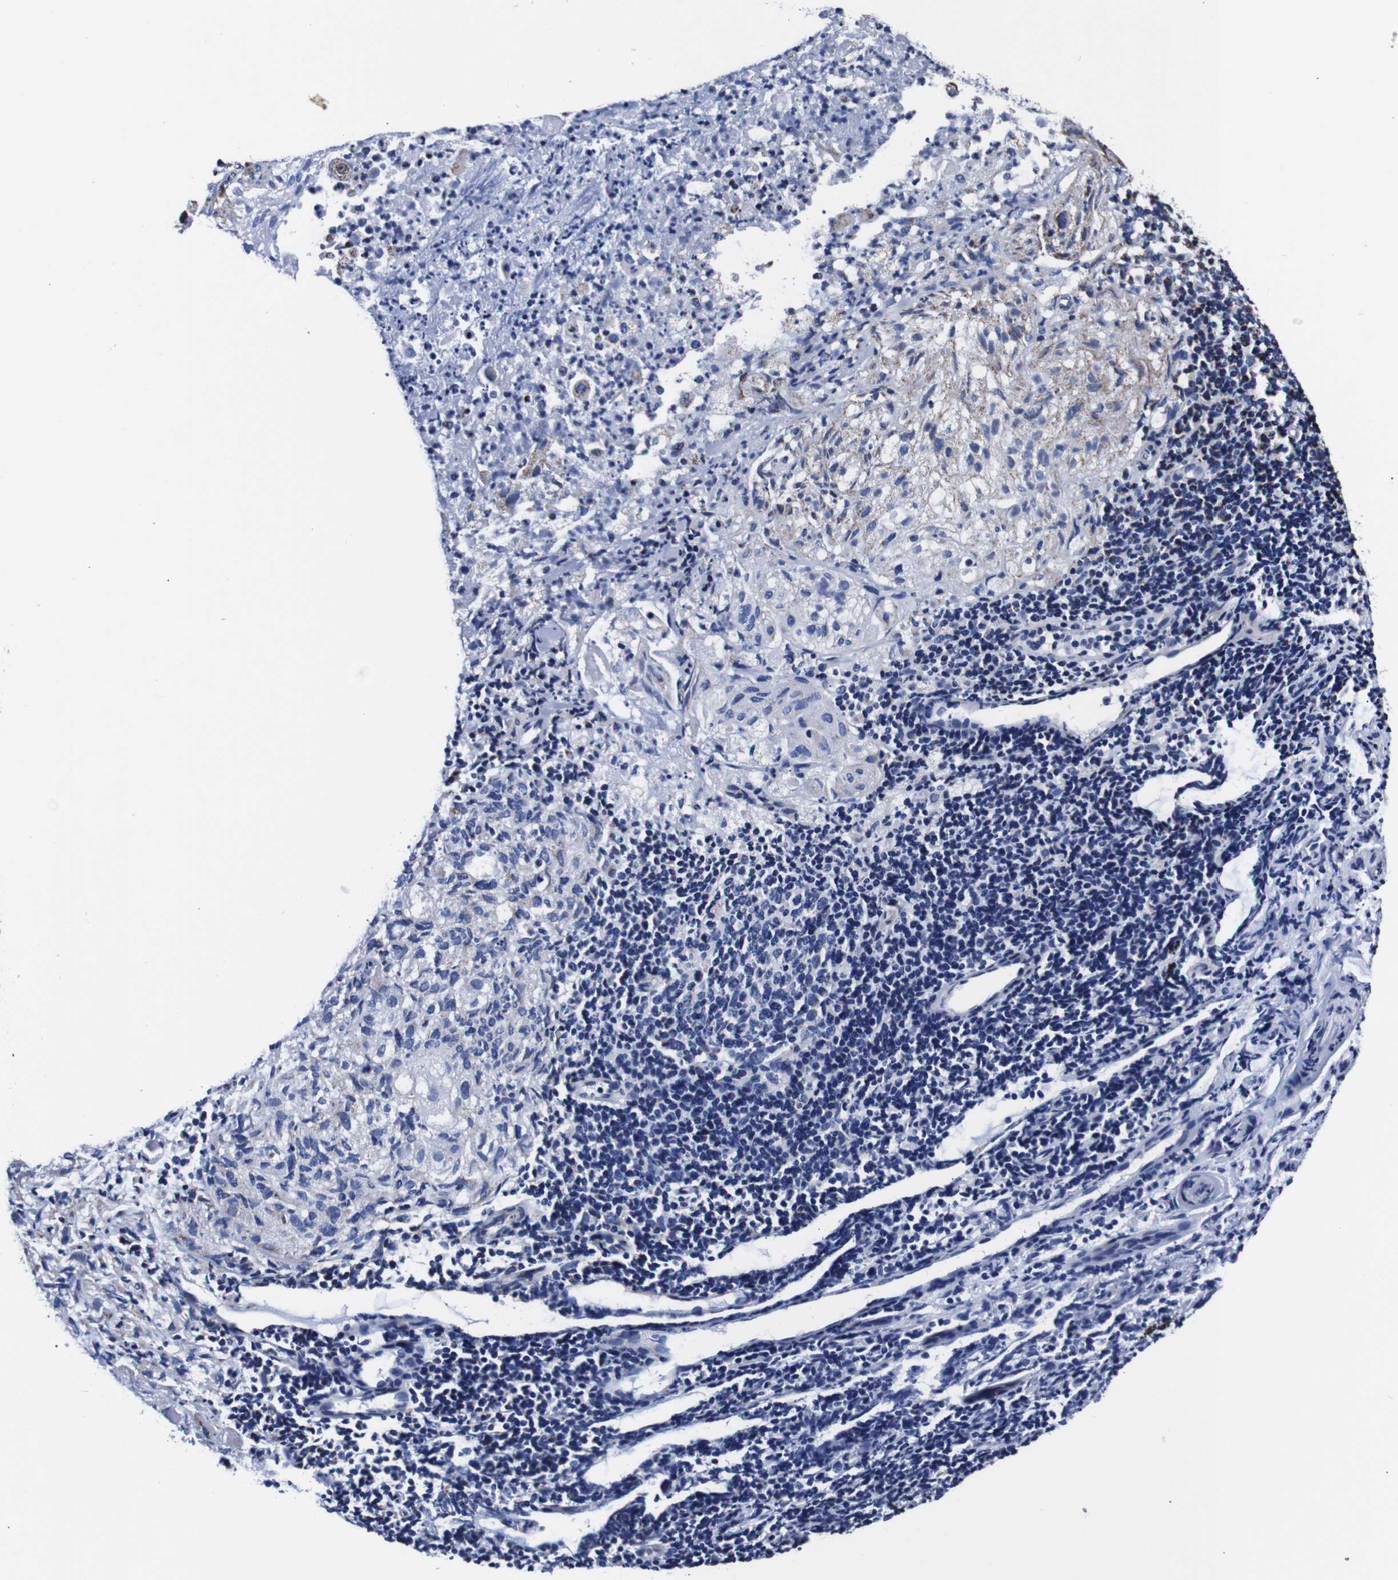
{"staining": {"intensity": "moderate", "quantity": "<25%", "location": "cytoplasmic/membranous"}, "tissue": "lung cancer", "cell_type": "Tumor cells", "image_type": "cancer", "snomed": [{"axis": "morphology", "description": "Inflammation, NOS"}, {"axis": "morphology", "description": "Squamous cell carcinoma, NOS"}, {"axis": "topography", "description": "Lymph node"}, {"axis": "topography", "description": "Soft tissue"}, {"axis": "topography", "description": "Lung"}], "caption": "Squamous cell carcinoma (lung) tissue shows moderate cytoplasmic/membranous expression in approximately <25% of tumor cells", "gene": "FKBP9", "patient": {"sex": "male", "age": 66}}